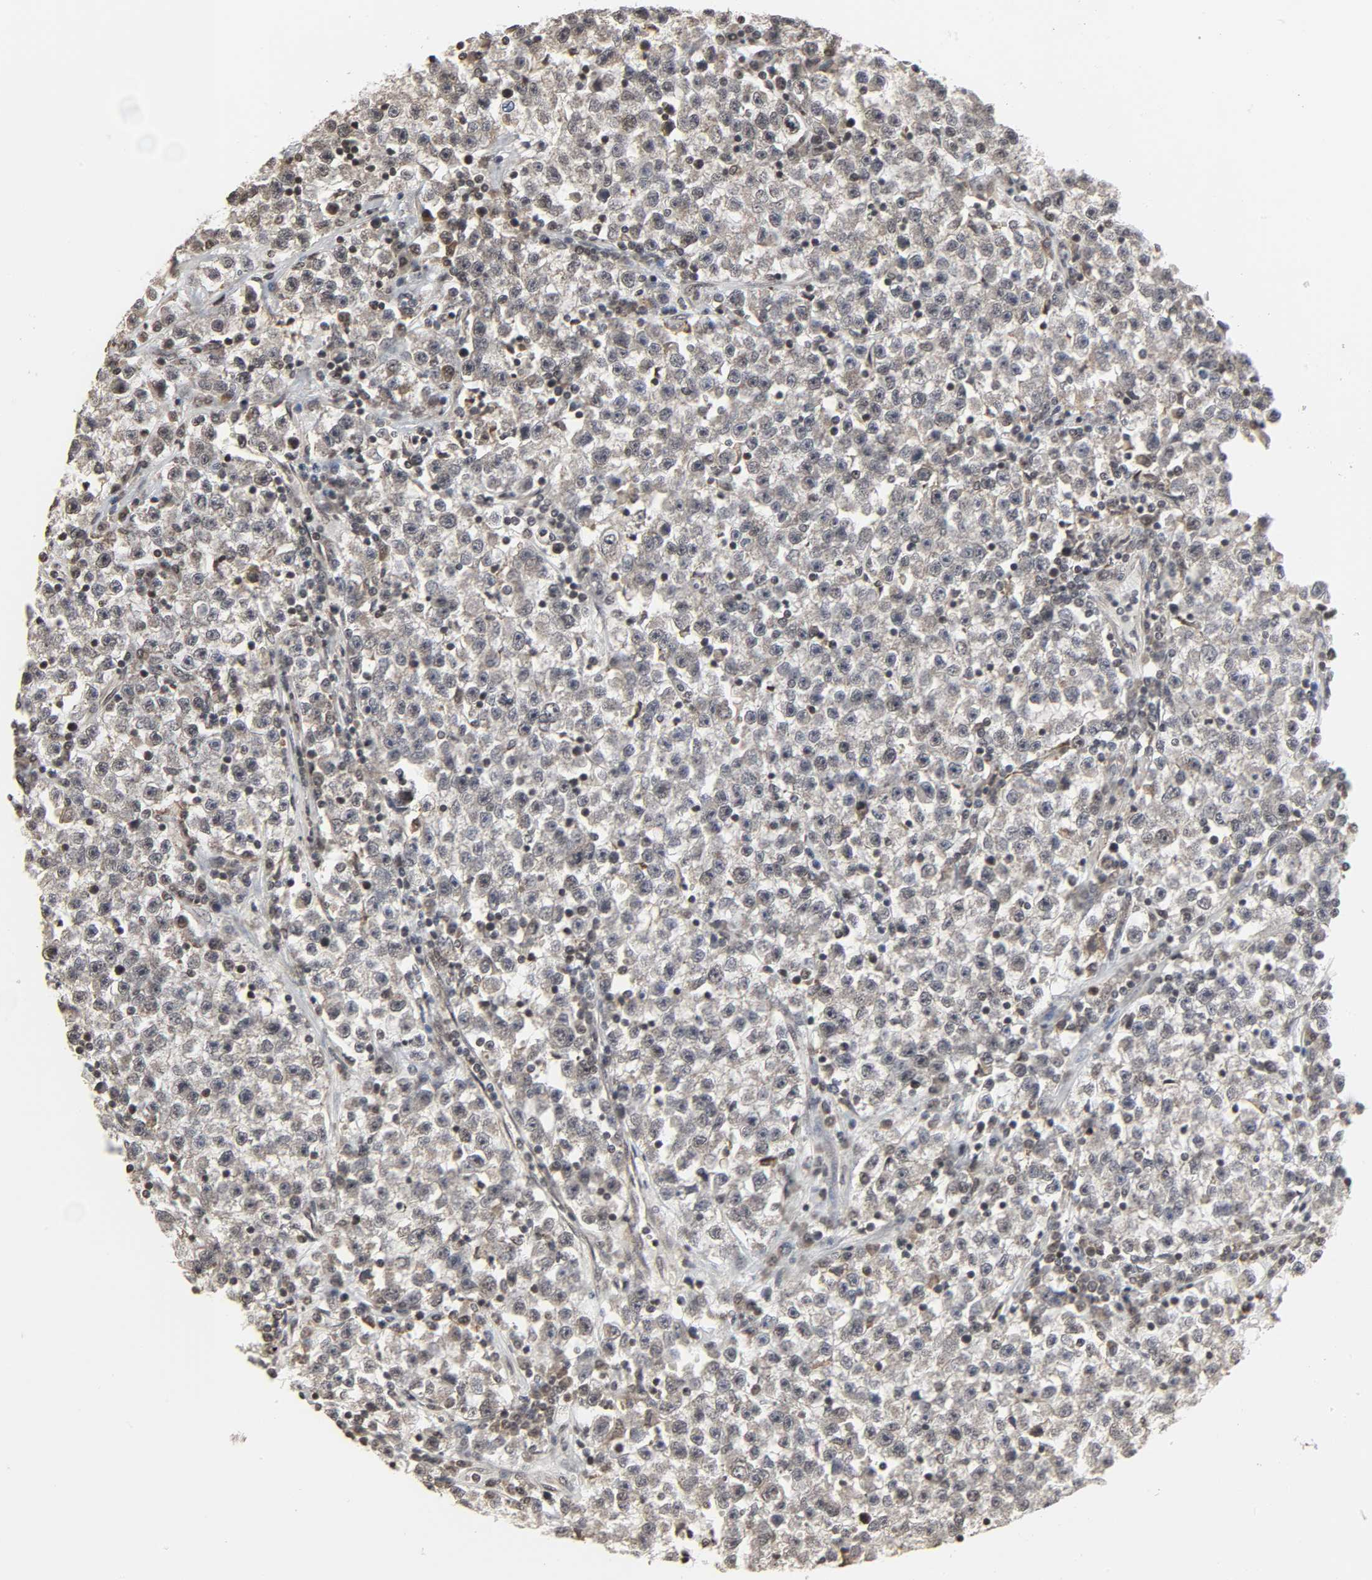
{"staining": {"intensity": "weak", "quantity": "<25%", "location": "nuclear"}, "tissue": "testis cancer", "cell_type": "Tumor cells", "image_type": "cancer", "snomed": [{"axis": "morphology", "description": "Seminoma, NOS"}, {"axis": "topography", "description": "Testis"}], "caption": "Human testis cancer stained for a protein using IHC exhibits no expression in tumor cells.", "gene": "XRCC1", "patient": {"sex": "male", "age": 22}}